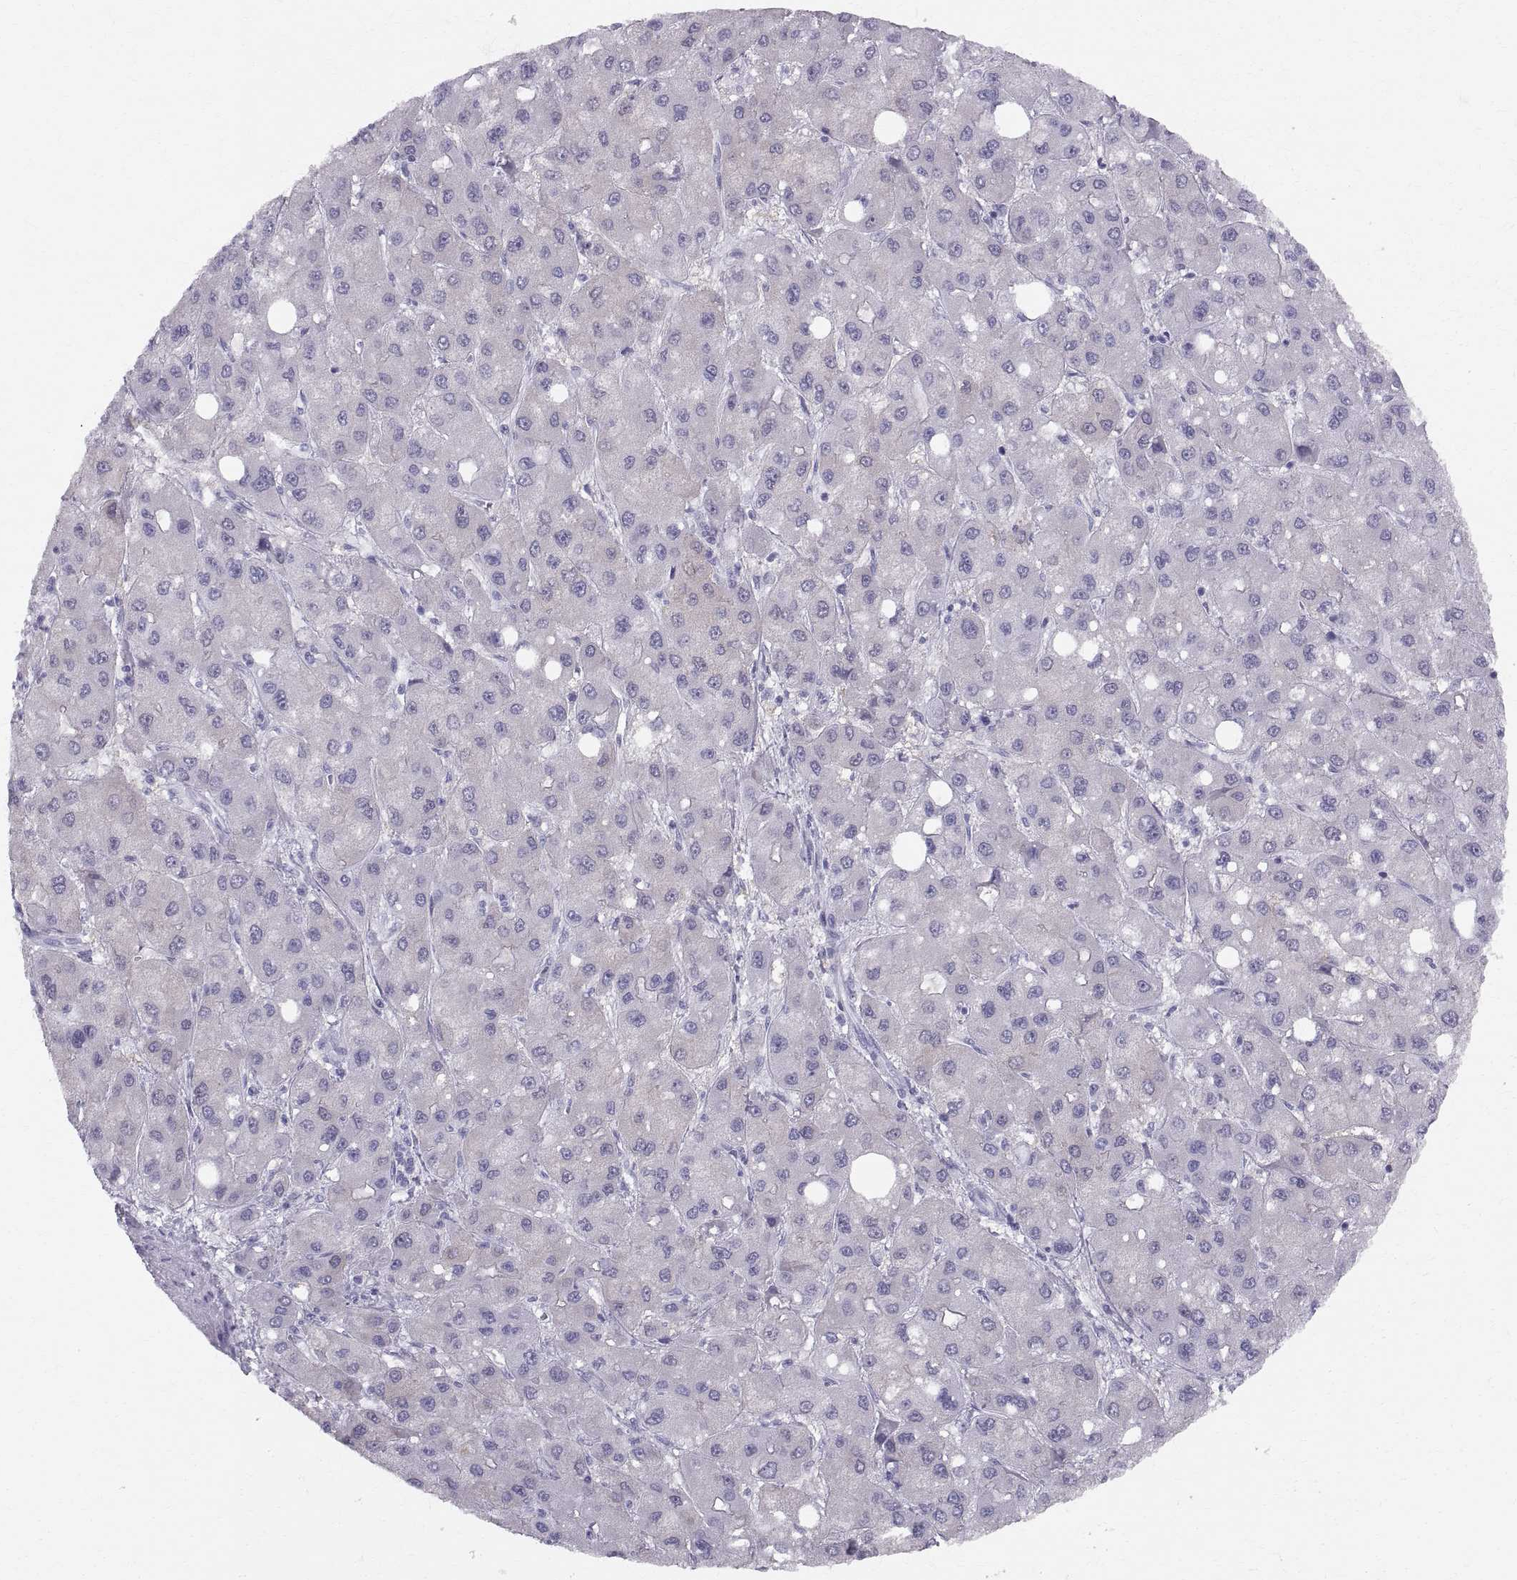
{"staining": {"intensity": "negative", "quantity": "none", "location": "none"}, "tissue": "liver cancer", "cell_type": "Tumor cells", "image_type": "cancer", "snomed": [{"axis": "morphology", "description": "Carcinoma, Hepatocellular, NOS"}, {"axis": "topography", "description": "Liver"}], "caption": "High power microscopy image of an immunohistochemistry (IHC) photomicrograph of hepatocellular carcinoma (liver), revealing no significant staining in tumor cells.", "gene": "SLC22A6", "patient": {"sex": "male", "age": 73}}